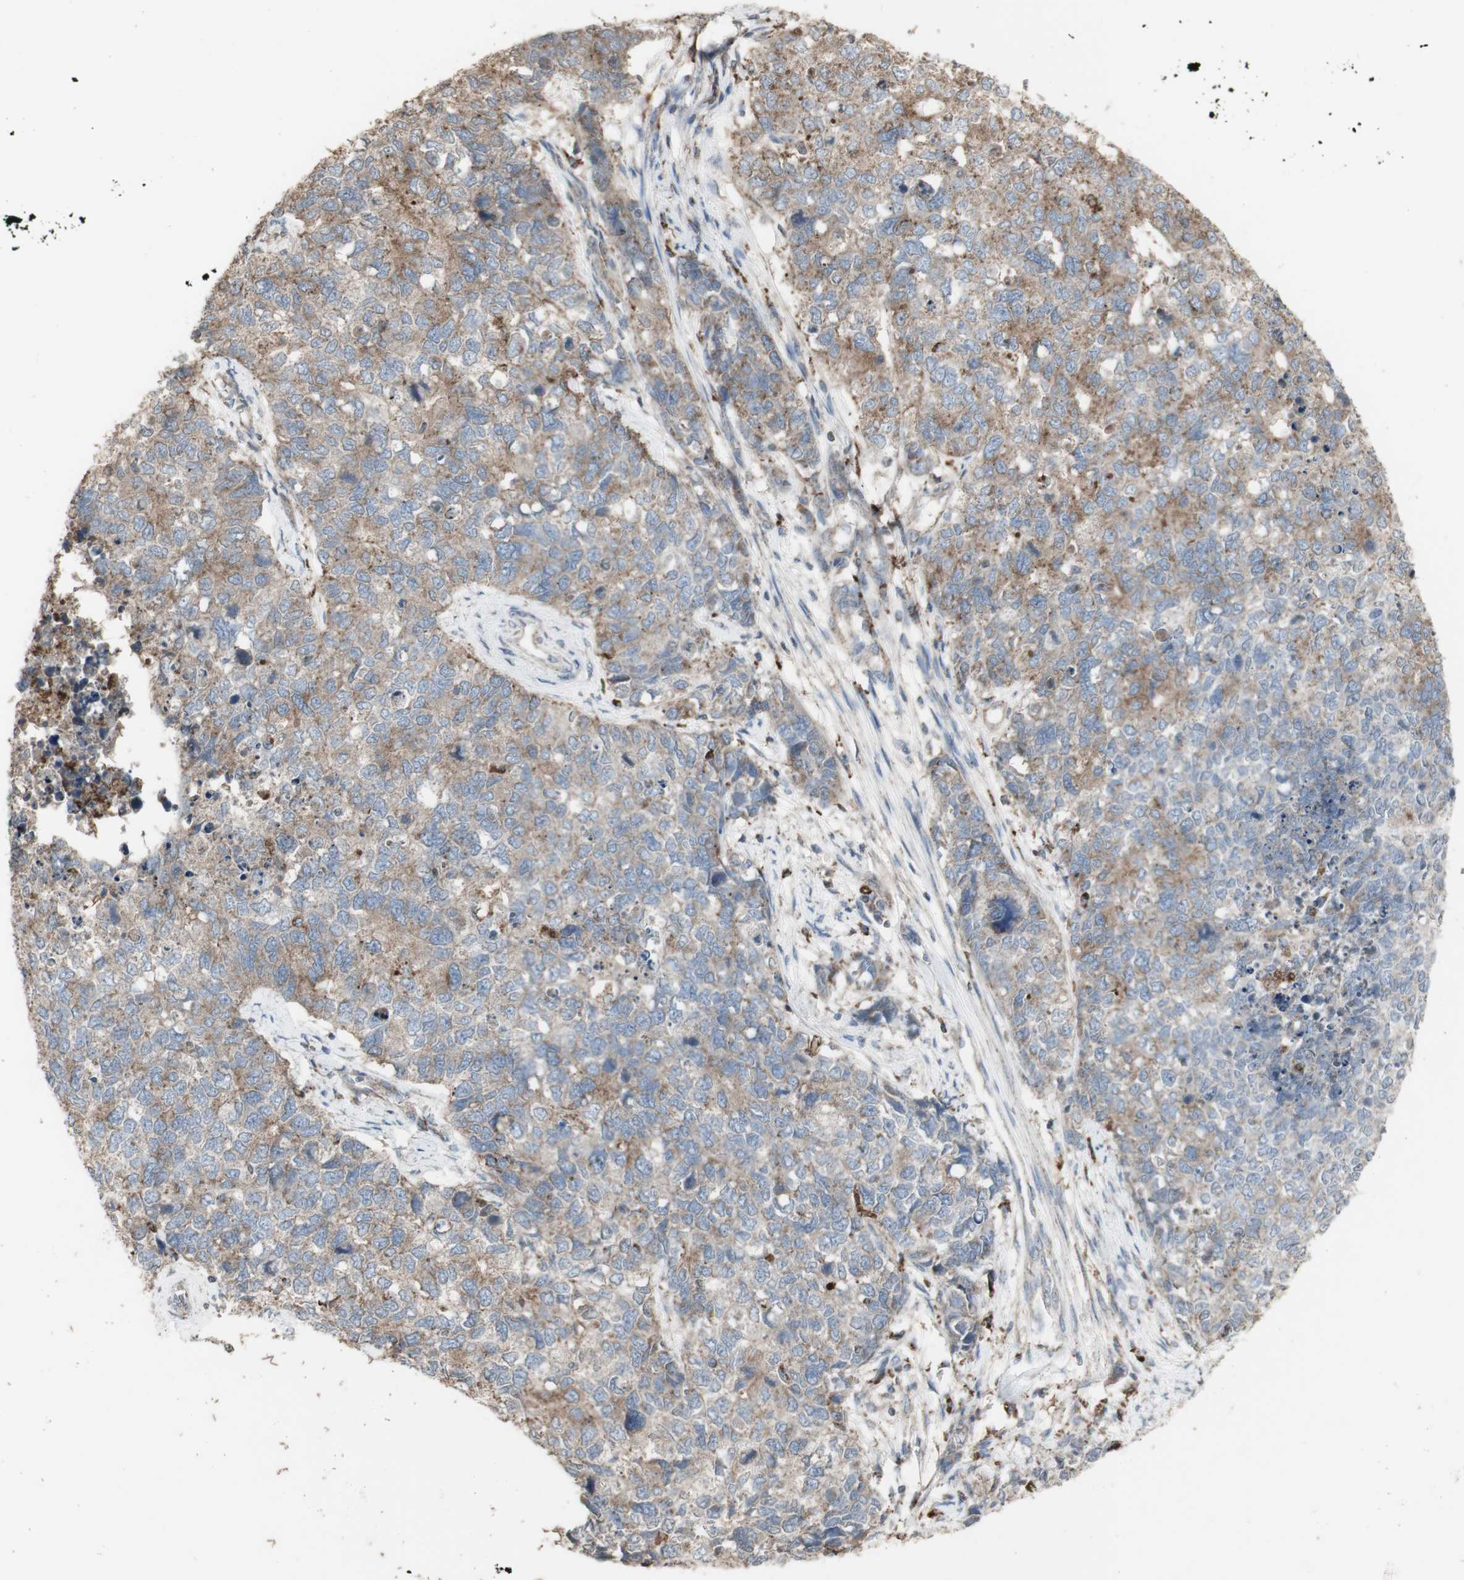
{"staining": {"intensity": "moderate", "quantity": ">75%", "location": "cytoplasmic/membranous"}, "tissue": "cervical cancer", "cell_type": "Tumor cells", "image_type": "cancer", "snomed": [{"axis": "morphology", "description": "Squamous cell carcinoma, NOS"}, {"axis": "topography", "description": "Cervix"}], "caption": "DAB immunohistochemical staining of human cervical cancer (squamous cell carcinoma) displays moderate cytoplasmic/membranous protein staining in approximately >75% of tumor cells. (DAB IHC, brown staining for protein, blue staining for nuclei).", "gene": "ATP6V1E1", "patient": {"sex": "female", "age": 63}}